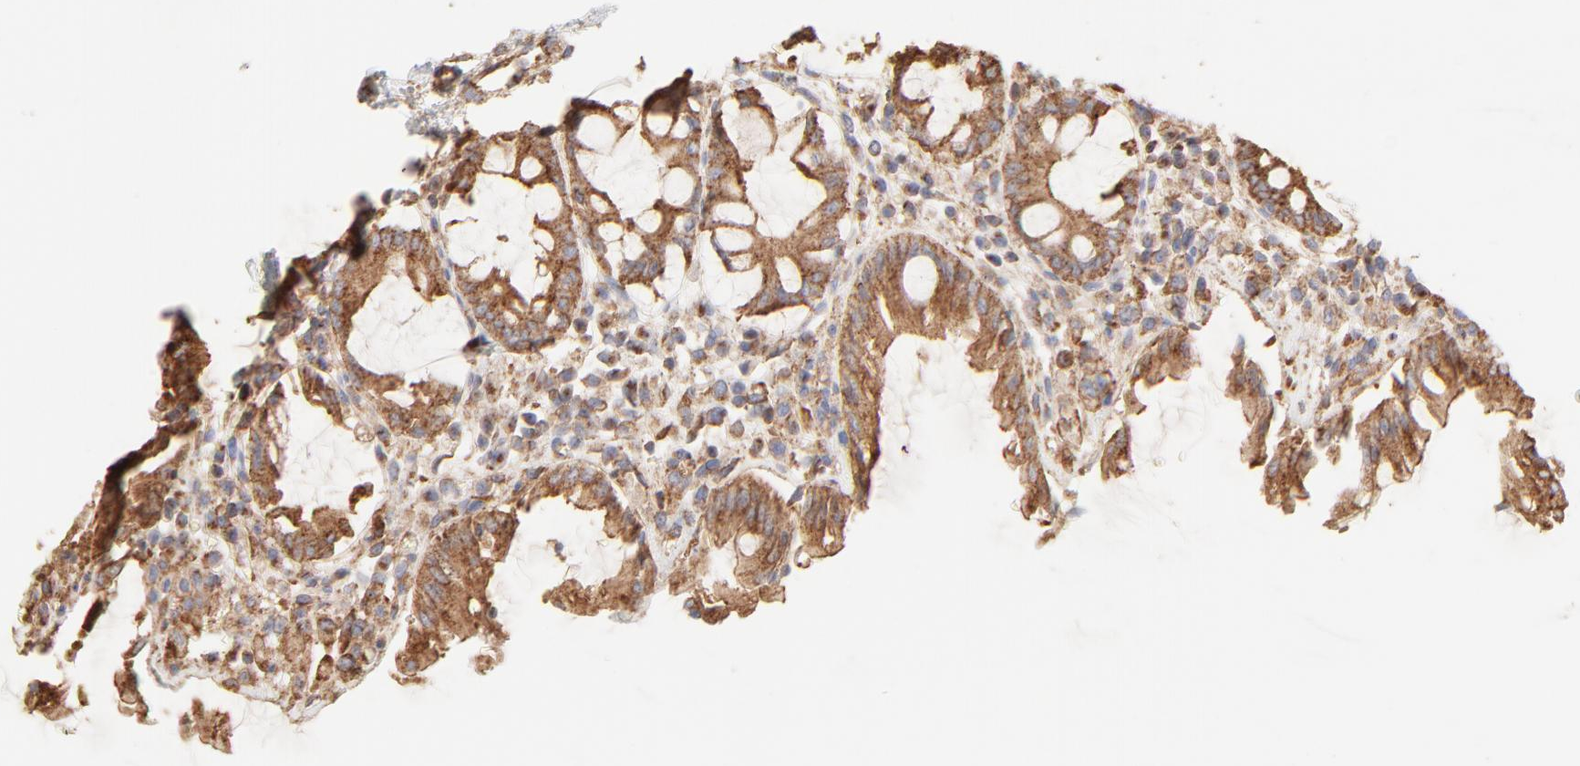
{"staining": {"intensity": "moderate", "quantity": ">75%", "location": "cytoplasmic/membranous"}, "tissue": "rectum", "cell_type": "Glandular cells", "image_type": "normal", "snomed": [{"axis": "morphology", "description": "Normal tissue, NOS"}, {"axis": "topography", "description": "Rectum"}], "caption": "Immunohistochemistry of normal rectum exhibits medium levels of moderate cytoplasmic/membranous staining in approximately >75% of glandular cells.", "gene": "CLTB", "patient": {"sex": "female", "age": 46}}